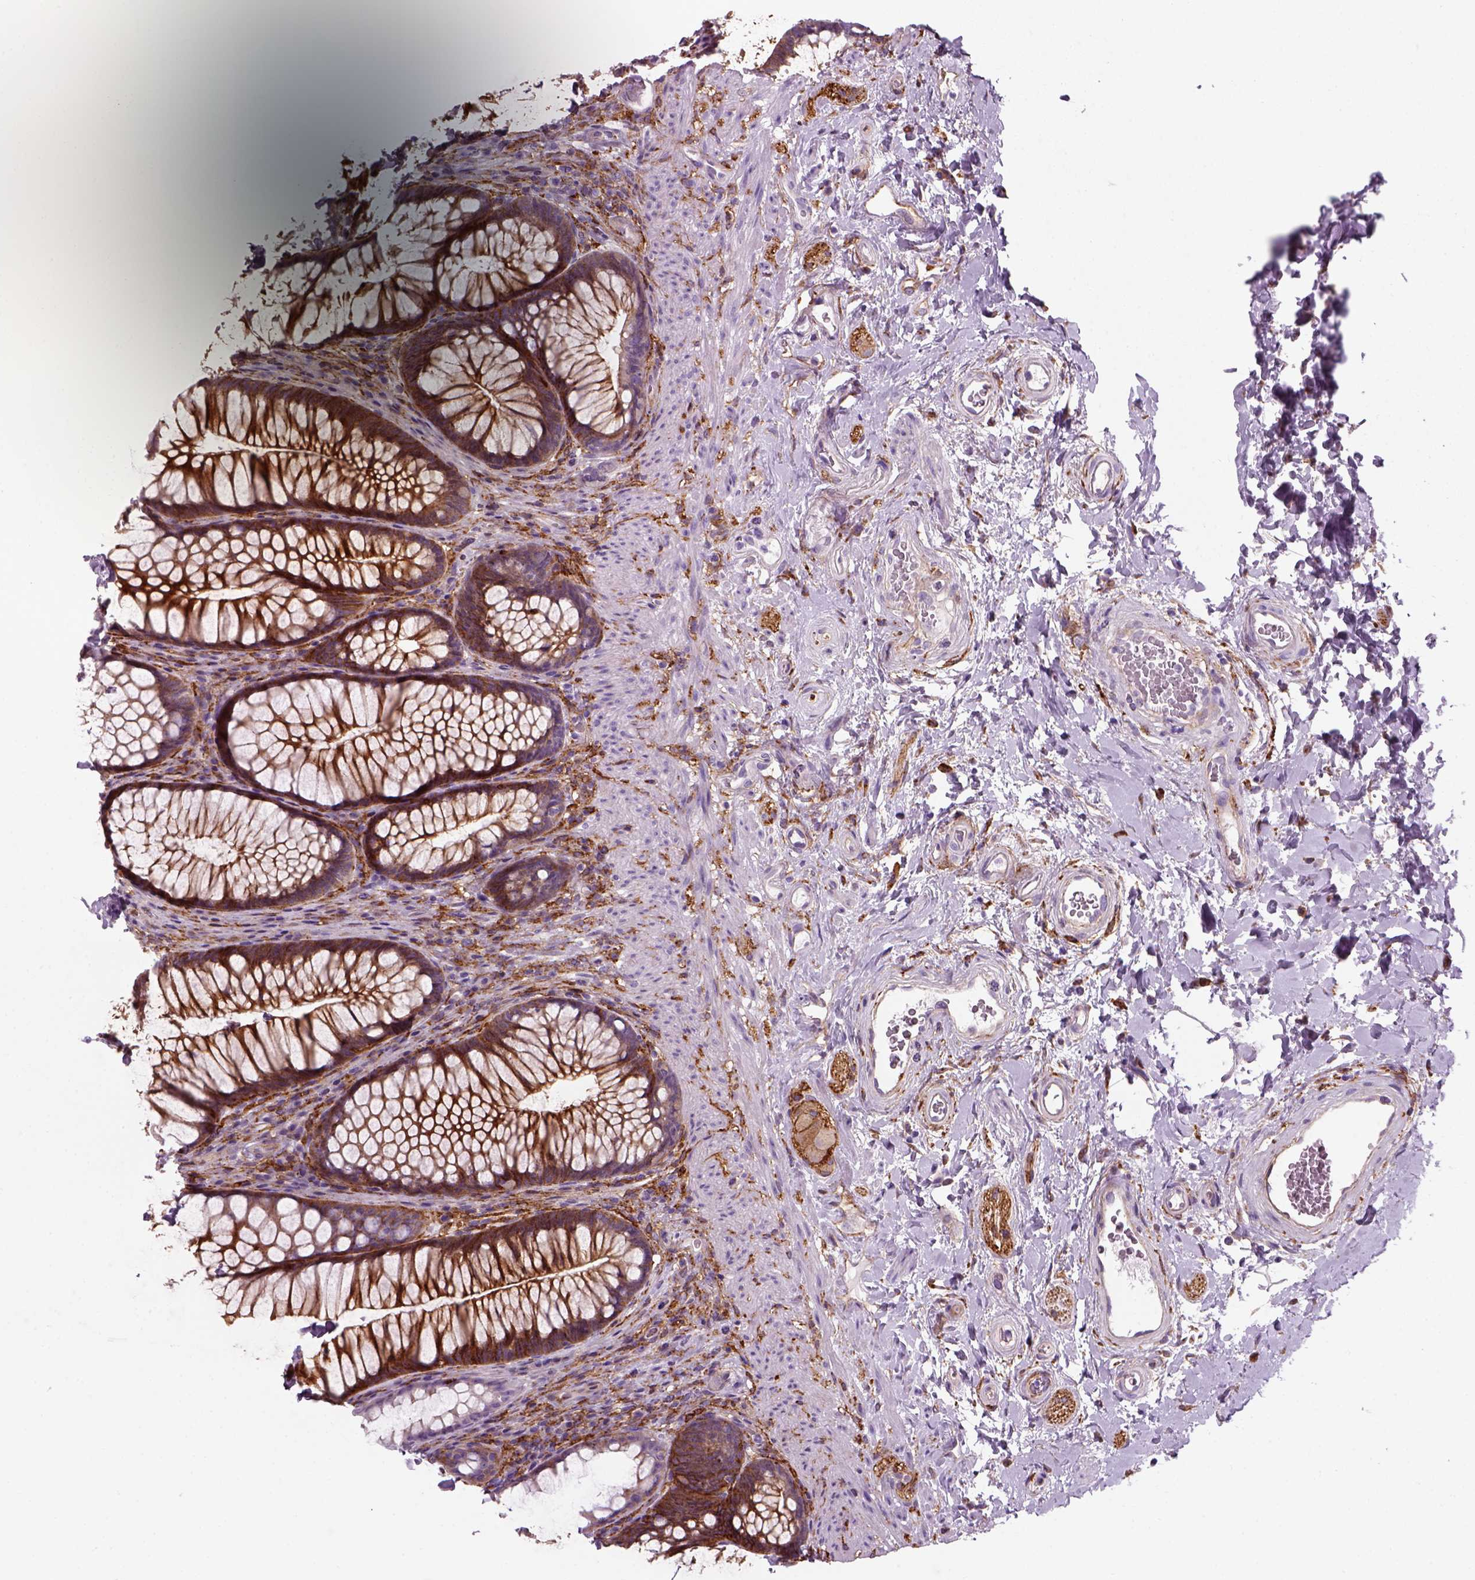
{"staining": {"intensity": "strong", "quantity": "25%-75%", "location": "cytoplasmic/membranous"}, "tissue": "rectum", "cell_type": "Glandular cells", "image_type": "normal", "snomed": [{"axis": "morphology", "description": "Normal tissue, NOS"}, {"axis": "topography", "description": "Smooth muscle"}, {"axis": "topography", "description": "Rectum"}], "caption": "Protein staining of unremarkable rectum demonstrates strong cytoplasmic/membranous positivity in about 25%-75% of glandular cells. (DAB (3,3'-diaminobenzidine) IHC with brightfield microscopy, high magnification).", "gene": "MARCKS", "patient": {"sex": "male", "age": 53}}